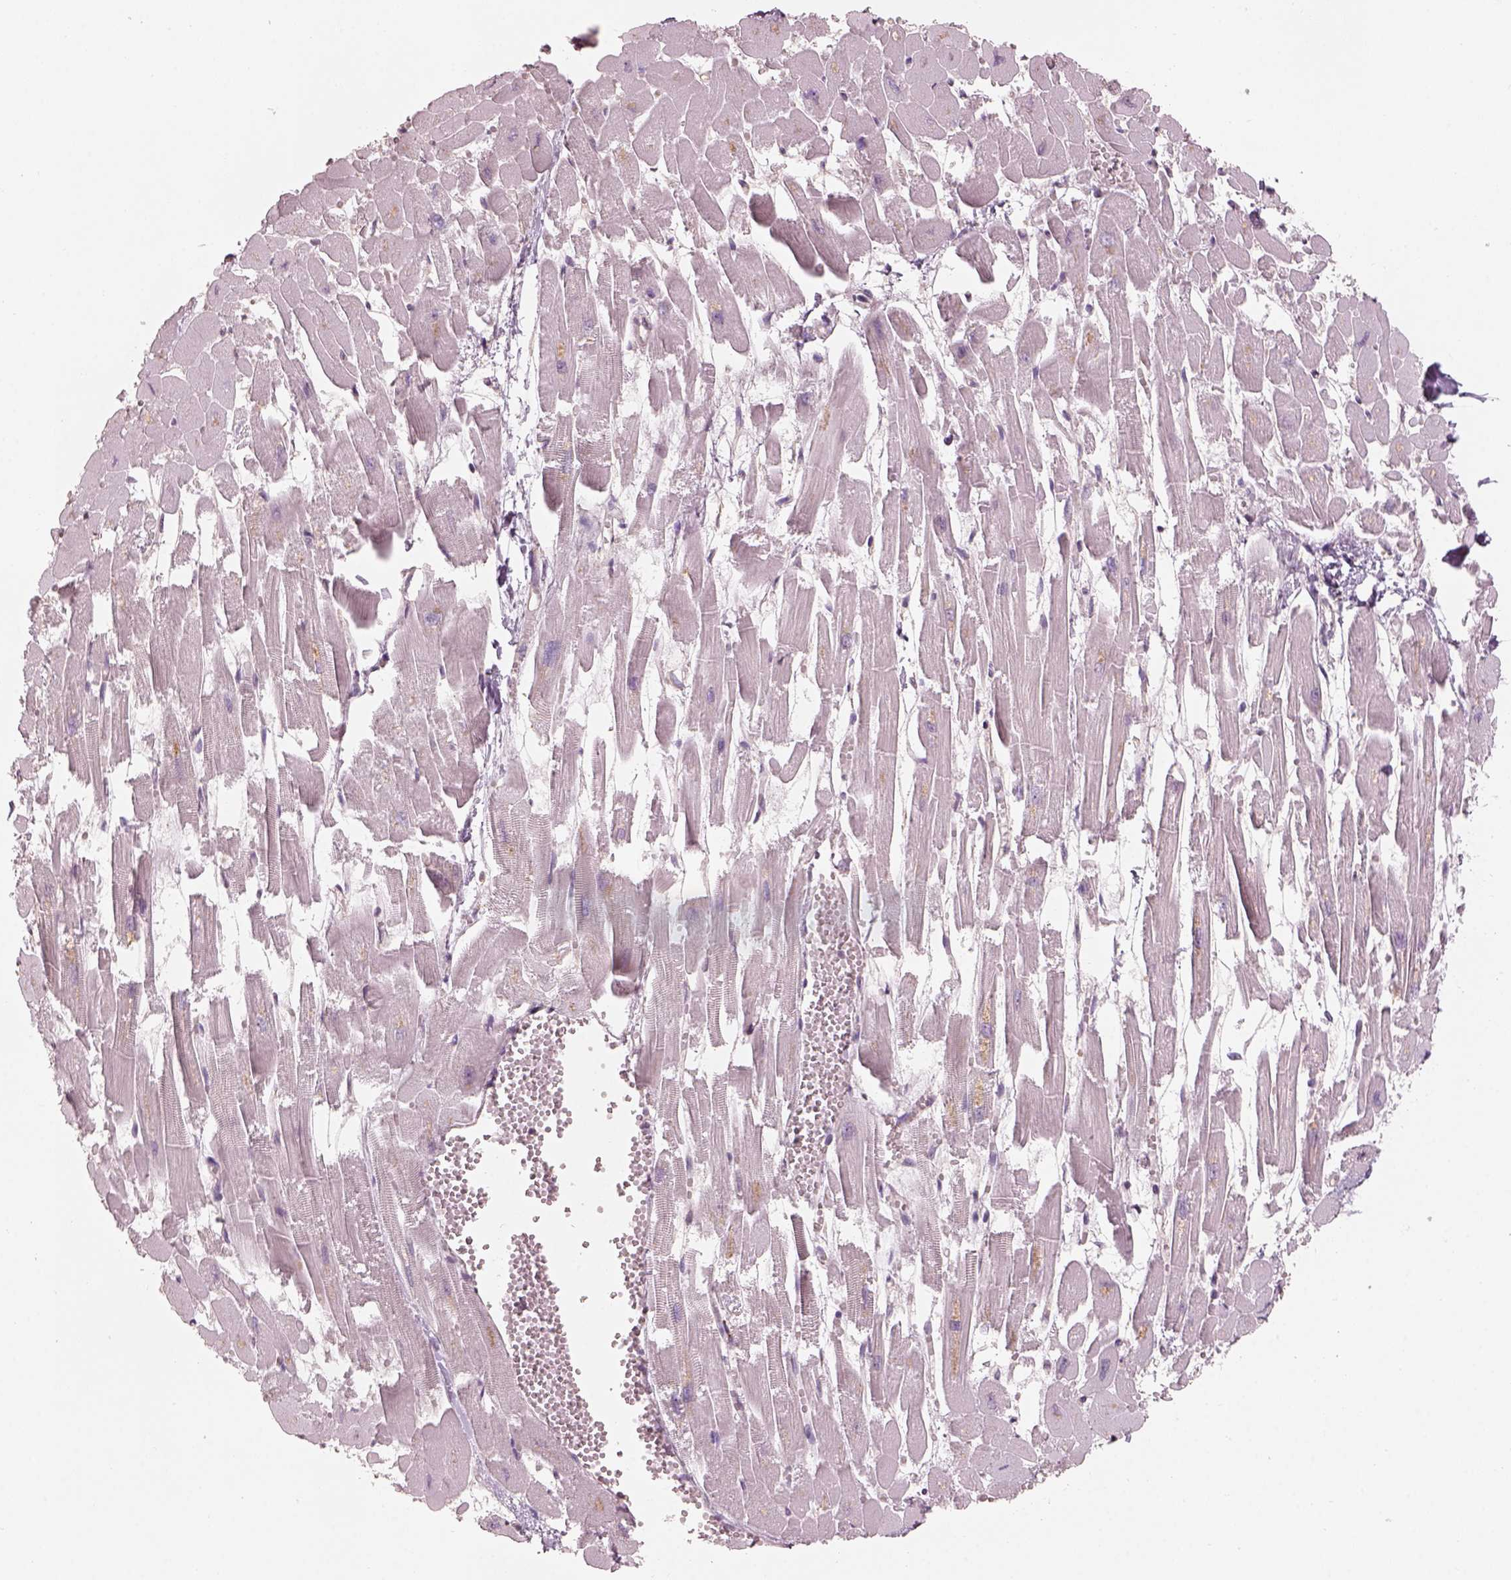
{"staining": {"intensity": "negative", "quantity": "none", "location": "none"}, "tissue": "heart muscle", "cell_type": "Cardiomyocytes", "image_type": "normal", "snomed": [{"axis": "morphology", "description": "Normal tissue, NOS"}, {"axis": "topography", "description": "Heart"}], "caption": "IHC histopathology image of unremarkable heart muscle: heart muscle stained with DAB (3,3'-diaminobenzidine) reveals no significant protein staining in cardiomyocytes.", "gene": "CDS1", "patient": {"sex": "female", "age": 52}}